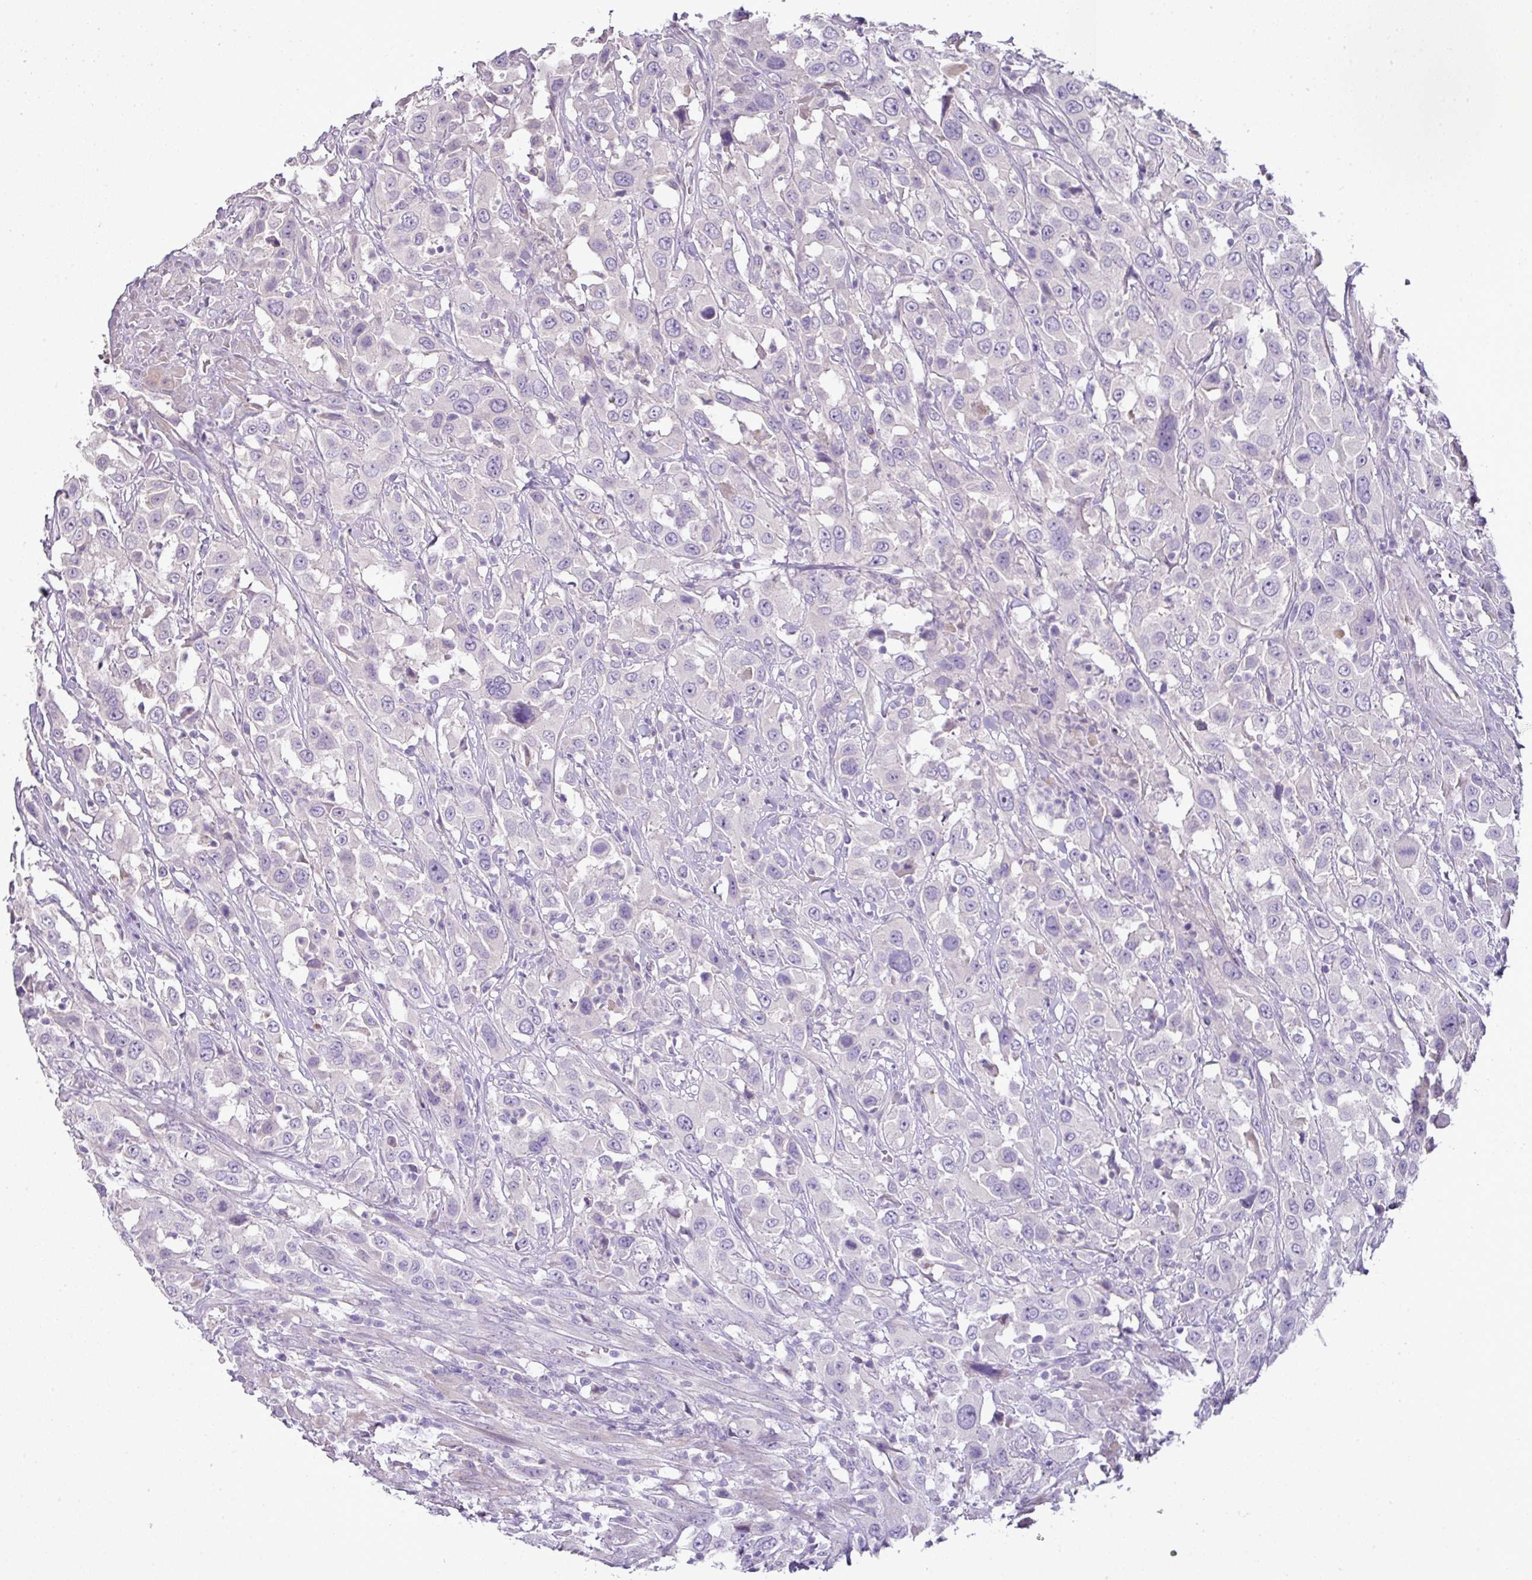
{"staining": {"intensity": "negative", "quantity": "none", "location": "none"}, "tissue": "urothelial cancer", "cell_type": "Tumor cells", "image_type": "cancer", "snomed": [{"axis": "morphology", "description": "Urothelial carcinoma, High grade"}, {"axis": "topography", "description": "Urinary bladder"}], "caption": "IHC histopathology image of neoplastic tissue: urothelial cancer stained with DAB (3,3'-diaminobenzidine) demonstrates no significant protein staining in tumor cells.", "gene": "BRINP2", "patient": {"sex": "male", "age": 61}}